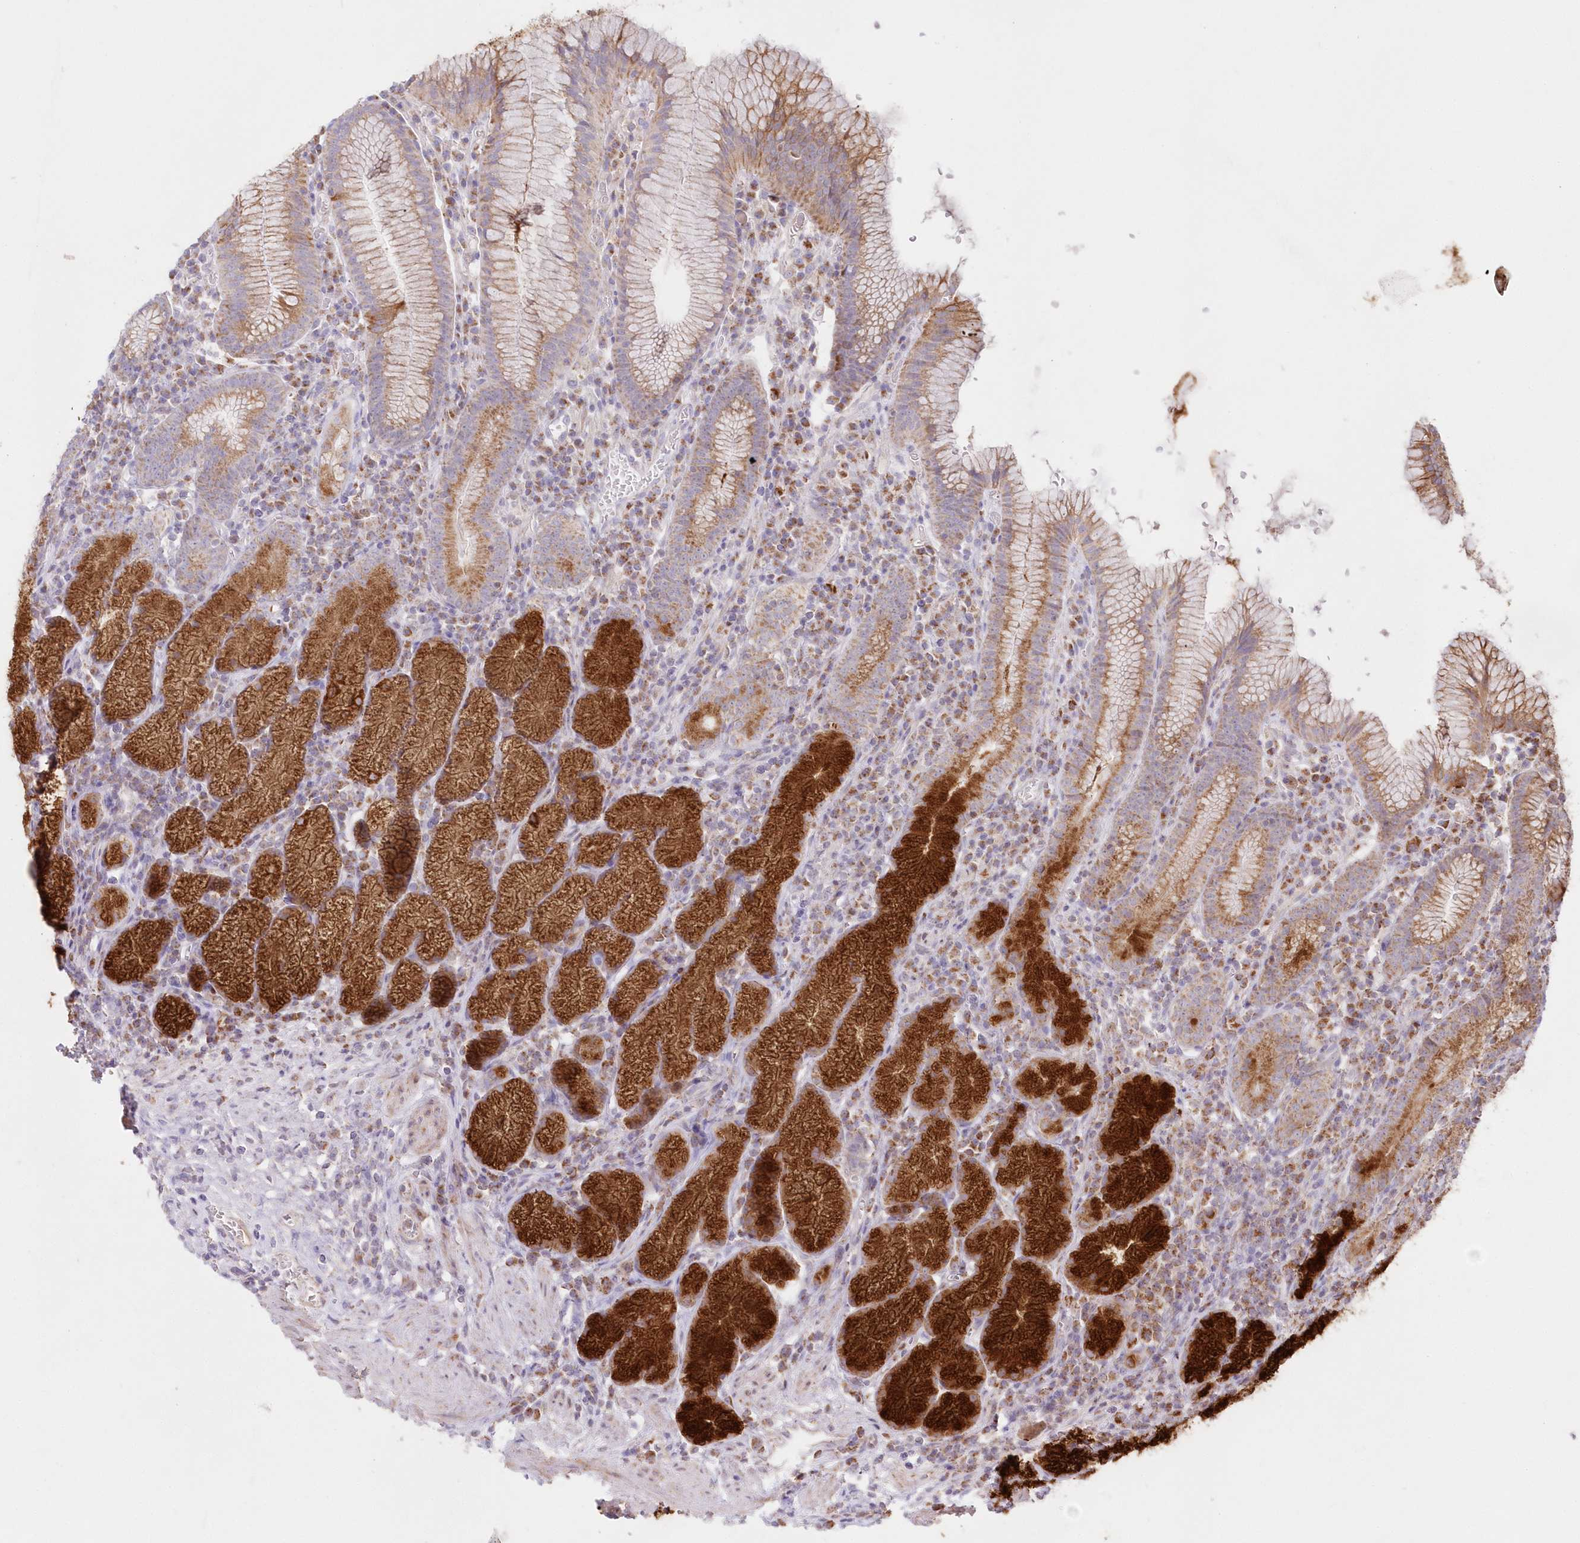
{"staining": {"intensity": "strong", "quantity": ">75%", "location": "cytoplasmic/membranous"}, "tissue": "stomach", "cell_type": "Glandular cells", "image_type": "normal", "snomed": [{"axis": "morphology", "description": "Normal tissue, NOS"}, {"axis": "topography", "description": "Stomach"}], "caption": "Immunohistochemical staining of normal stomach shows strong cytoplasmic/membranous protein positivity in approximately >75% of glandular cells.", "gene": "DNA2", "patient": {"sex": "male", "age": 55}}